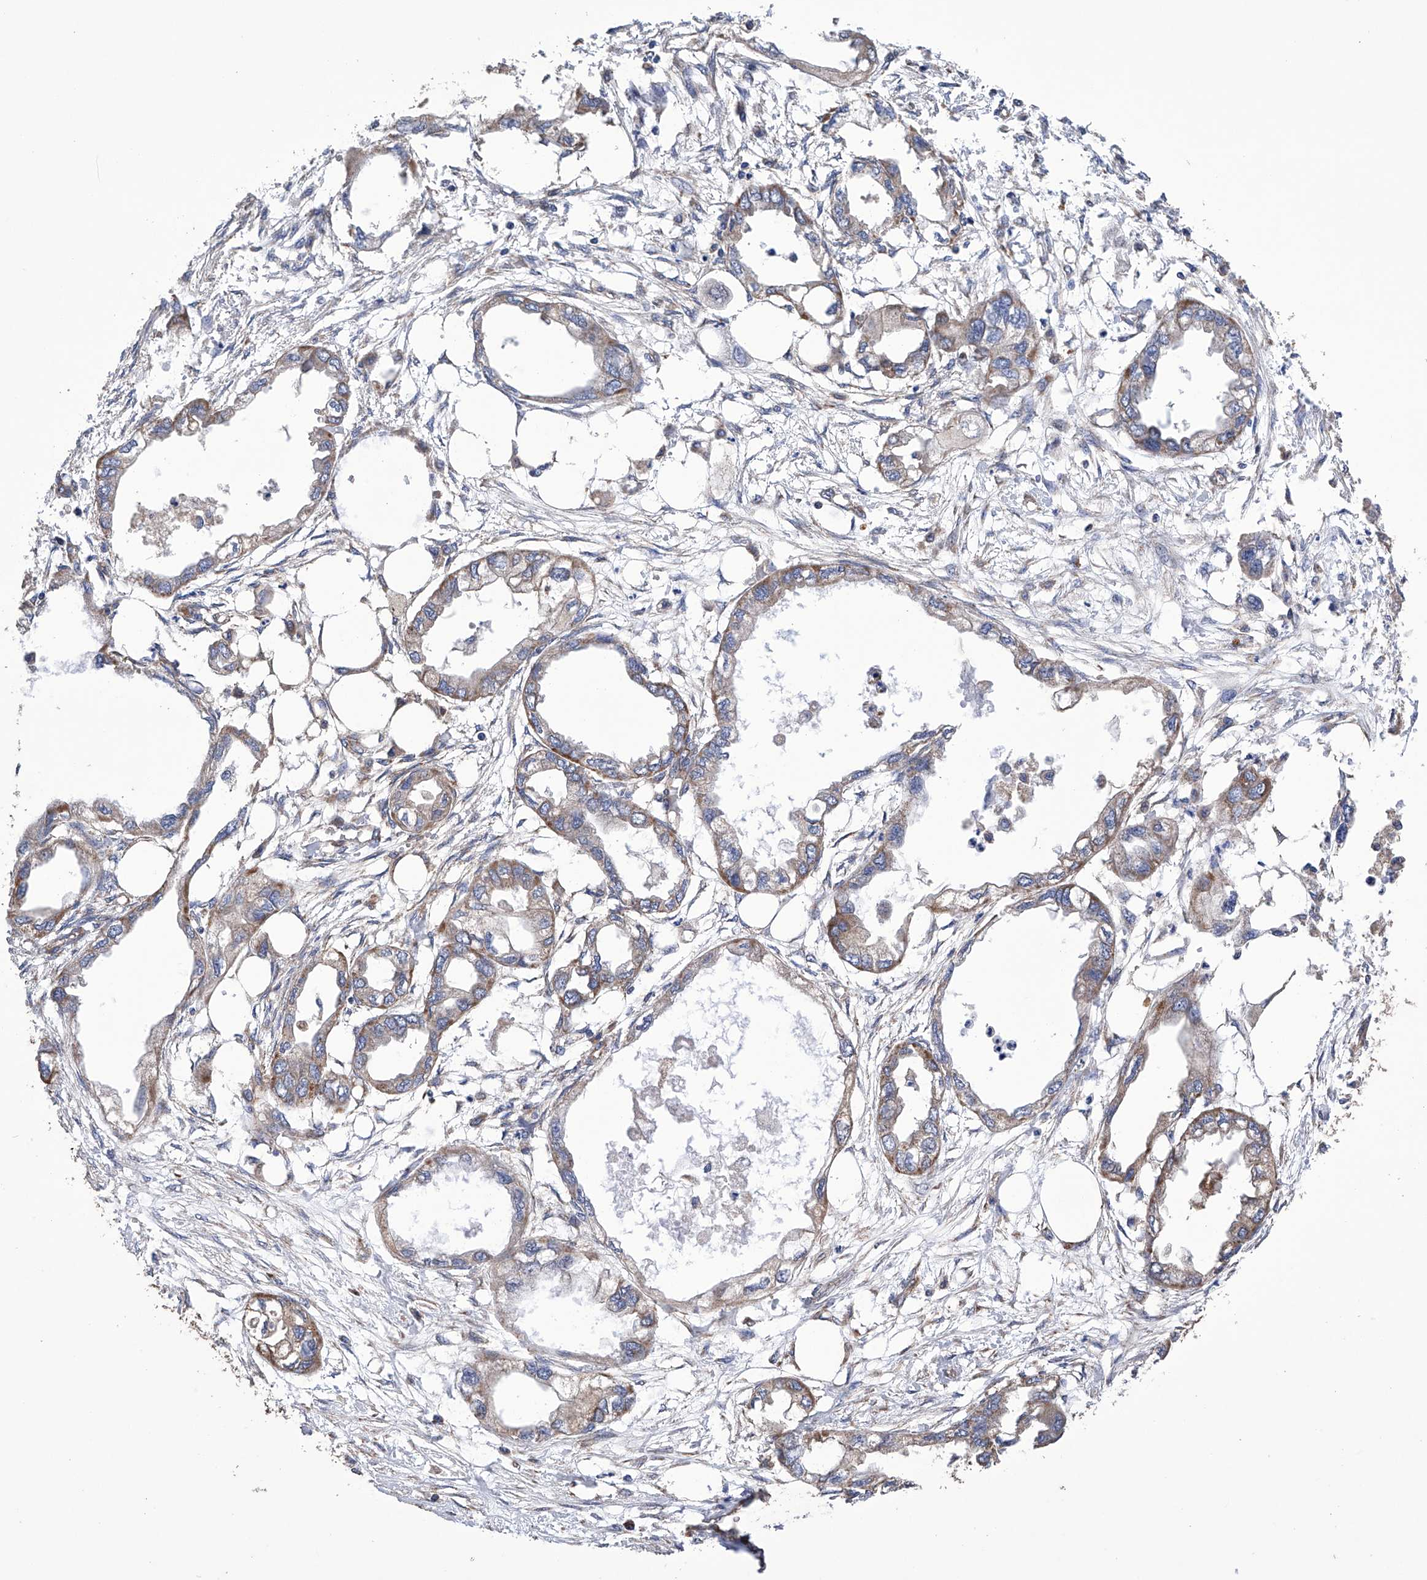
{"staining": {"intensity": "moderate", "quantity": "<25%", "location": "cytoplasmic/membranous"}, "tissue": "endometrial cancer", "cell_type": "Tumor cells", "image_type": "cancer", "snomed": [{"axis": "morphology", "description": "Adenocarcinoma, NOS"}, {"axis": "morphology", "description": "Adenocarcinoma, metastatic, NOS"}, {"axis": "topography", "description": "Adipose tissue"}, {"axis": "topography", "description": "Endometrium"}], "caption": "Immunohistochemistry (IHC) (DAB) staining of human endometrial adenocarcinoma demonstrates moderate cytoplasmic/membranous protein staining in approximately <25% of tumor cells.", "gene": "EFCAB2", "patient": {"sex": "female", "age": 67}}